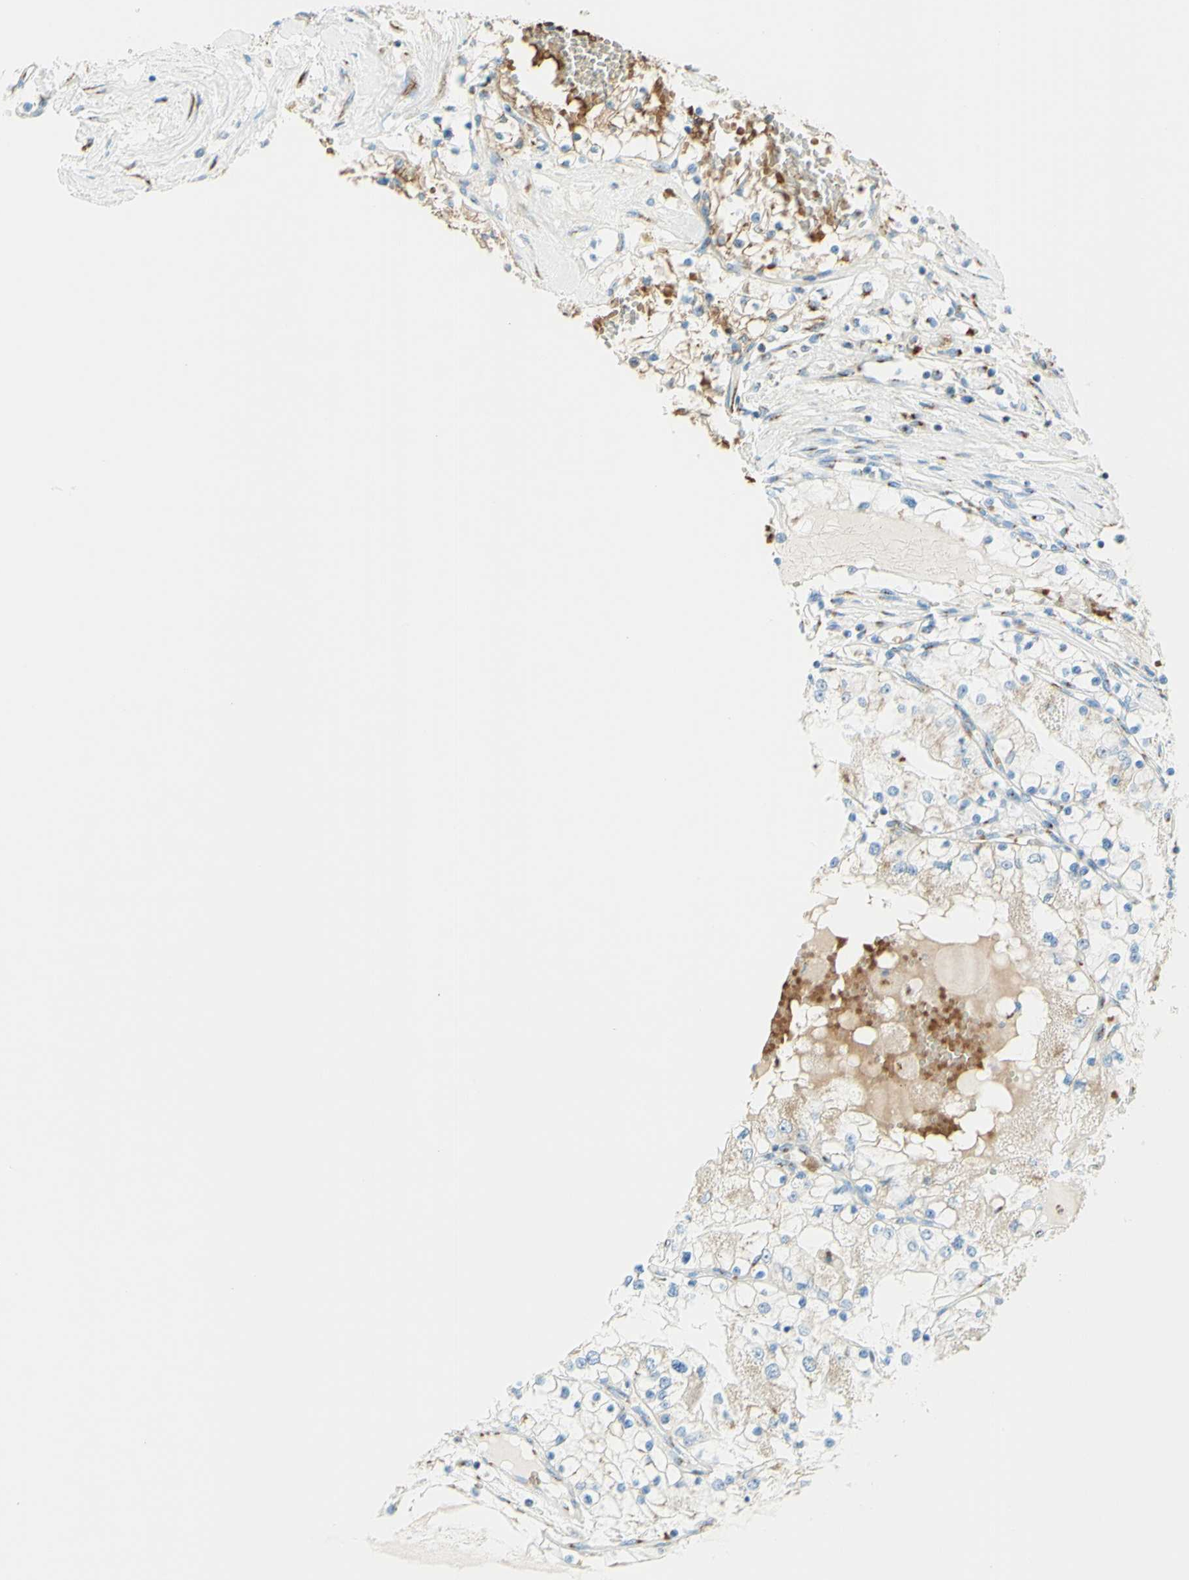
{"staining": {"intensity": "moderate", "quantity": "<25%", "location": "cytoplasmic/membranous"}, "tissue": "renal cancer", "cell_type": "Tumor cells", "image_type": "cancer", "snomed": [{"axis": "morphology", "description": "Adenocarcinoma, NOS"}, {"axis": "topography", "description": "Kidney"}], "caption": "Immunohistochemical staining of human renal cancer reveals low levels of moderate cytoplasmic/membranous protein expression in about <25% of tumor cells.", "gene": "GOLGB1", "patient": {"sex": "male", "age": 68}}